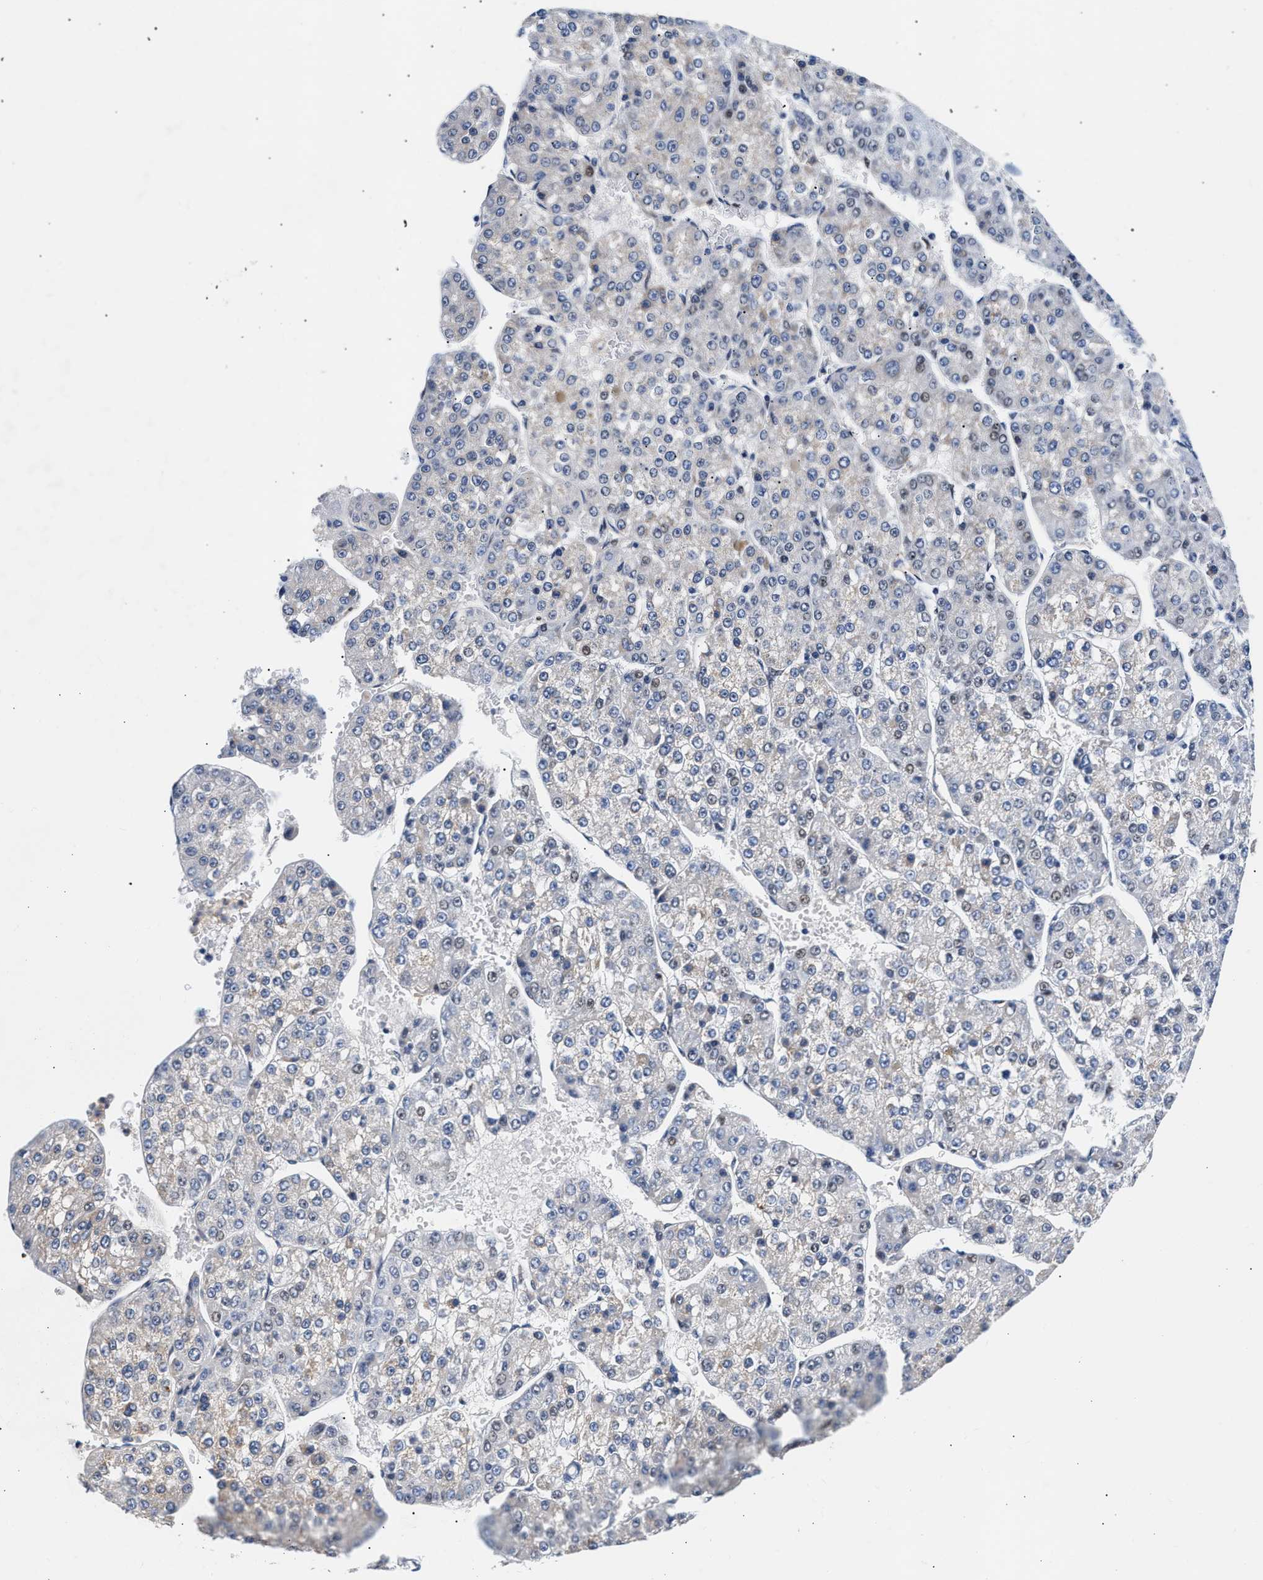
{"staining": {"intensity": "negative", "quantity": "none", "location": "none"}, "tissue": "liver cancer", "cell_type": "Tumor cells", "image_type": "cancer", "snomed": [{"axis": "morphology", "description": "Carcinoma, Hepatocellular, NOS"}, {"axis": "topography", "description": "Liver"}], "caption": "Immunohistochemical staining of liver cancer (hepatocellular carcinoma) exhibits no significant staining in tumor cells.", "gene": "ACTL7B", "patient": {"sex": "female", "age": 73}}